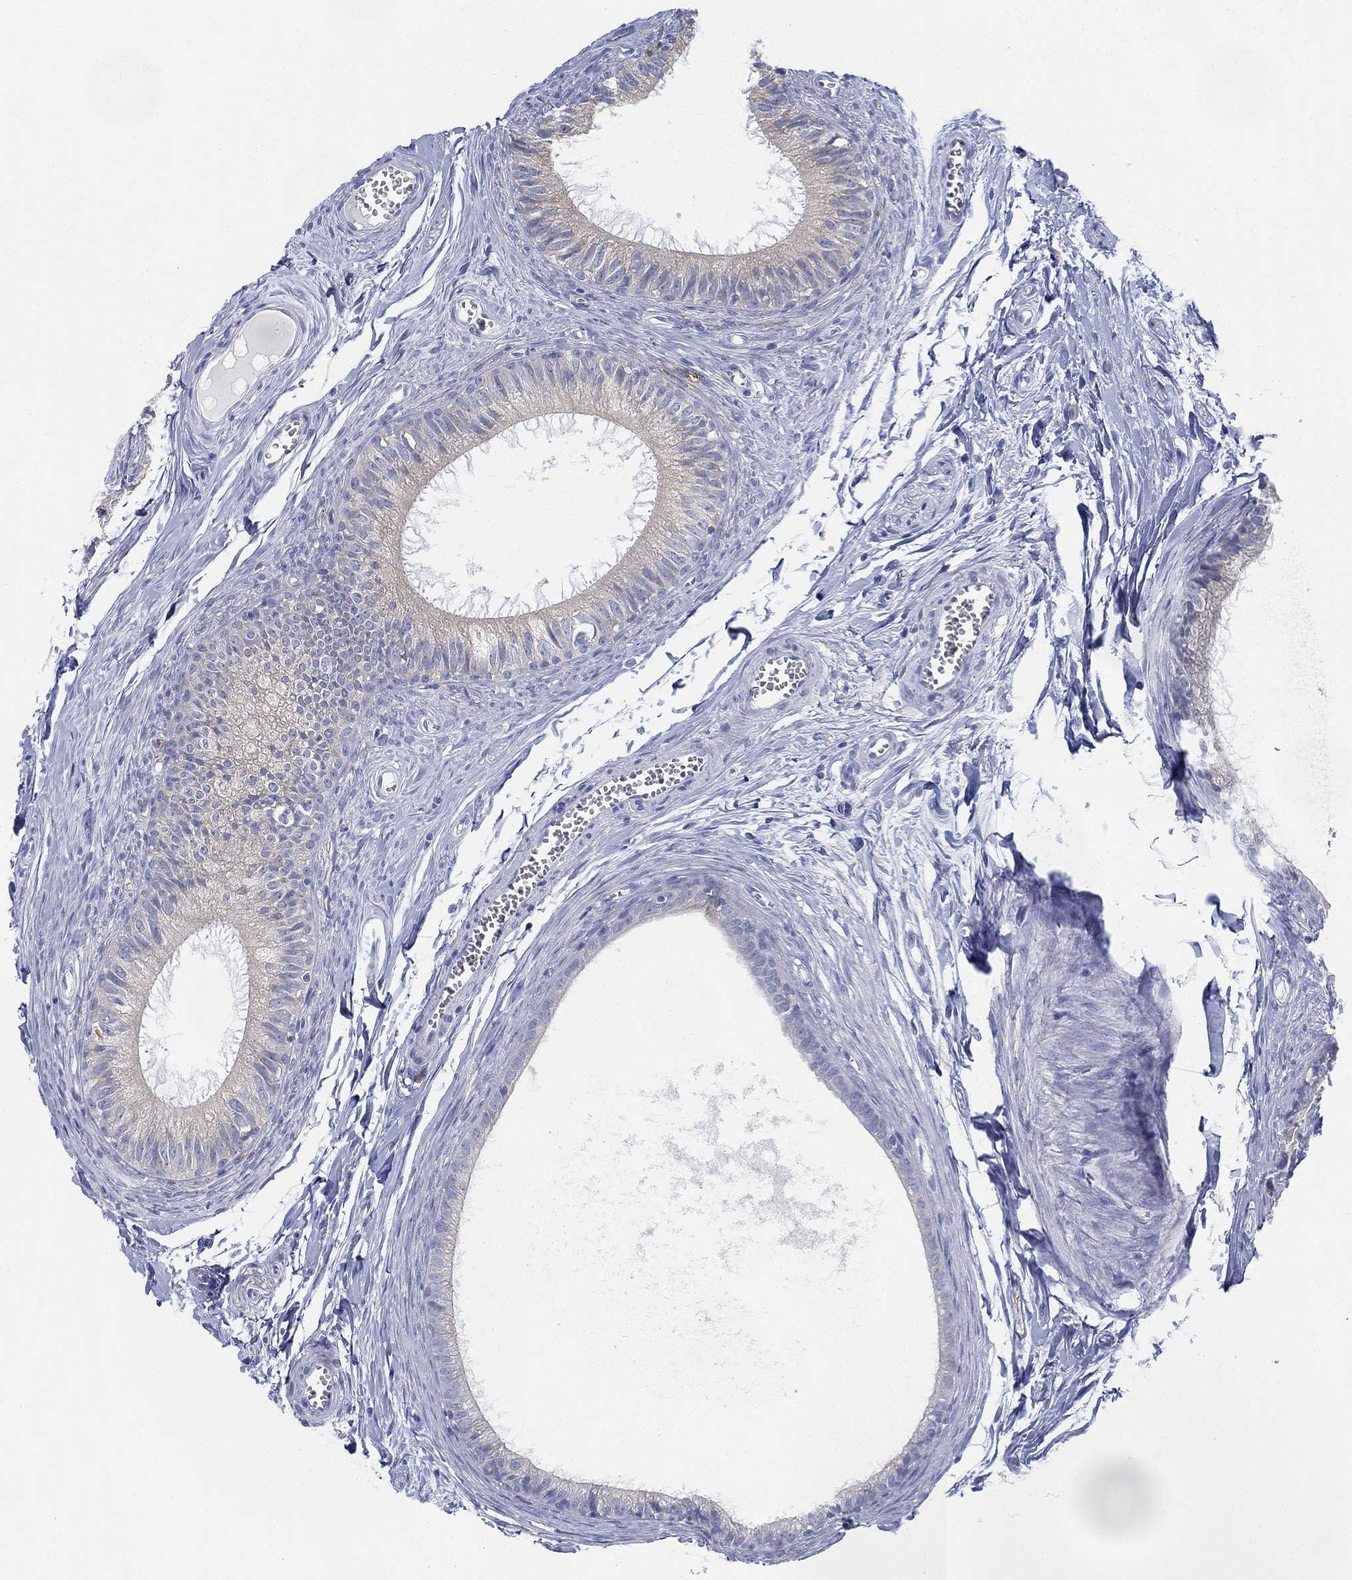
{"staining": {"intensity": "weak", "quantity": "<25%", "location": "cytoplasmic/membranous"}, "tissue": "epididymis", "cell_type": "Glandular cells", "image_type": "normal", "snomed": [{"axis": "morphology", "description": "Normal tissue, NOS"}, {"axis": "topography", "description": "Epididymis"}], "caption": "The micrograph exhibits no significant staining in glandular cells of epididymis. (DAB immunohistochemistry (IHC), high magnification).", "gene": "GCNA", "patient": {"sex": "male", "age": 51}}